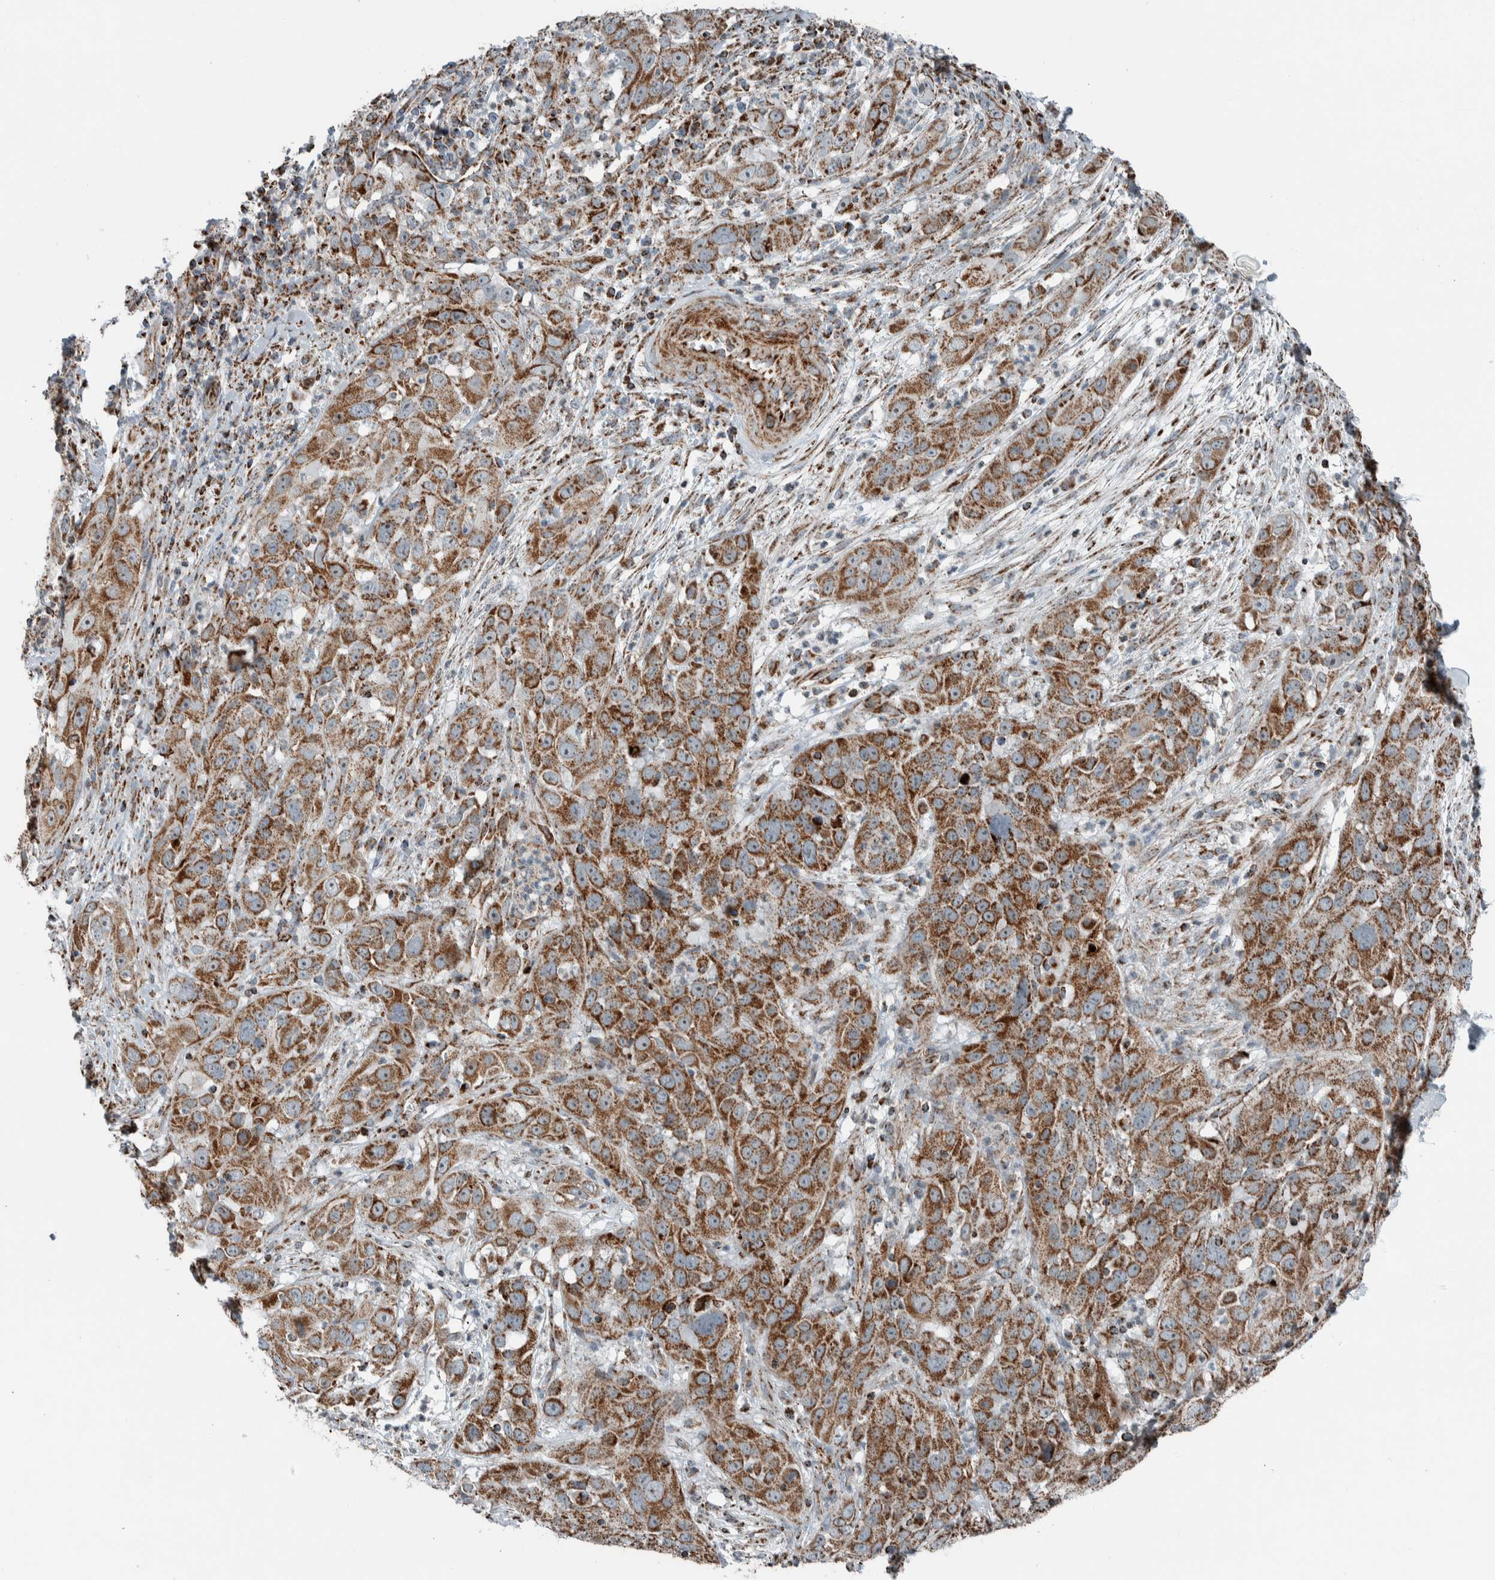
{"staining": {"intensity": "moderate", "quantity": ">75%", "location": "cytoplasmic/membranous"}, "tissue": "cervical cancer", "cell_type": "Tumor cells", "image_type": "cancer", "snomed": [{"axis": "morphology", "description": "Squamous cell carcinoma, NOS"}, {"axis": "topography", "description": "Cervix"}], "caption": "Cervical squamous cell carcinoma was stained to show a protein in brown. There is medium levels of moderate cytoplasmic/membranous expression in about >75% of tumor cells.", "gene": "CNTROB", "patient": {"sex": "female", "age": 32}}